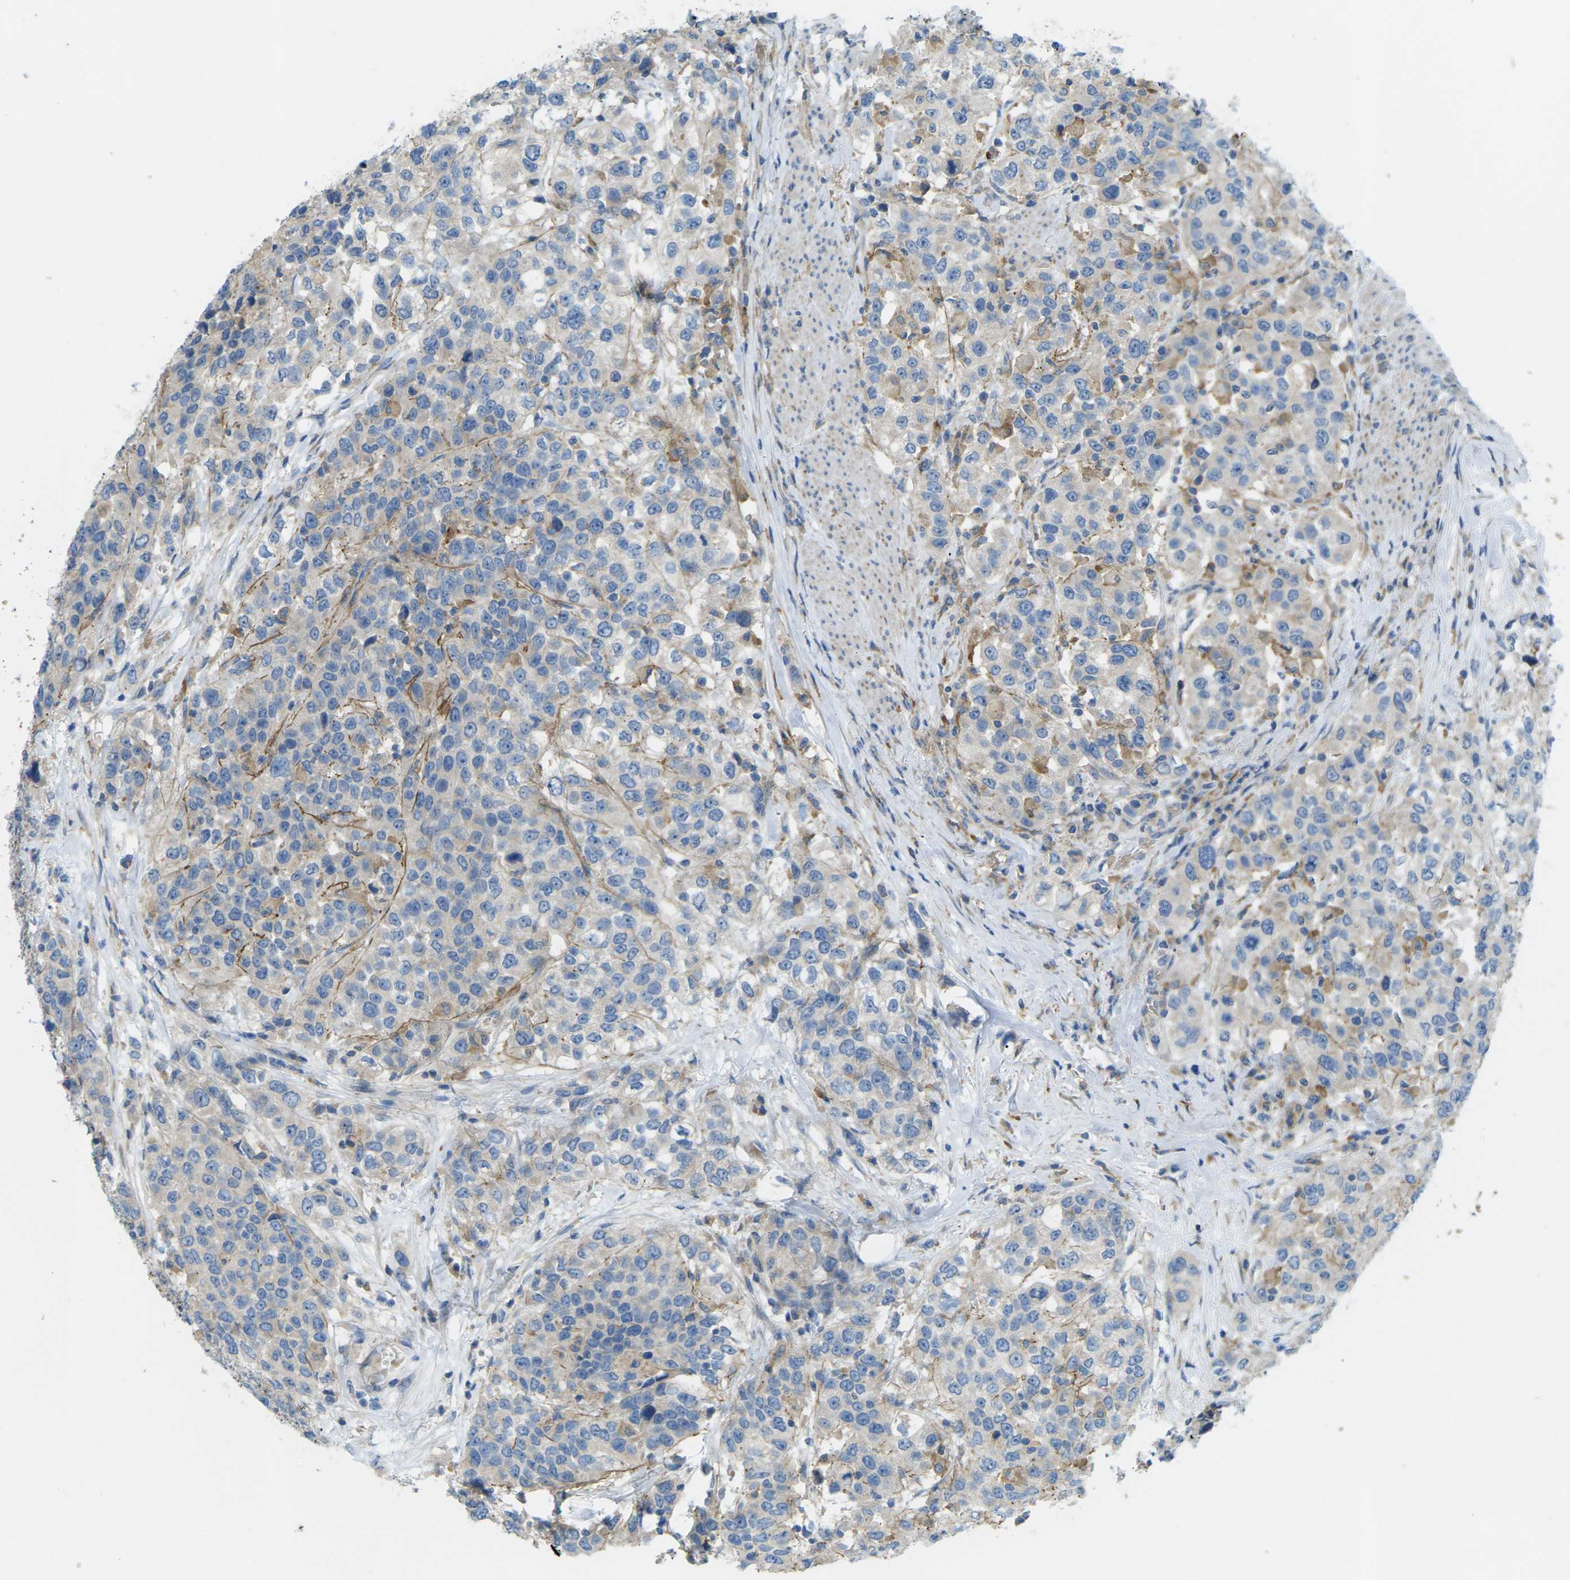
{"staining": {"intensity": "negative", "quantity": "none", "location": "none"}, "tissue": "urothelial cancer", "cell_type": "Tumor cells", "image_type": "cancer", "snomed": [{"axis": "morphology", "description": "Urothelial carcinoma, High grade"}, {"axis": "topography", "description": "Urinary bladder"}], "caption": "Tumor cells show no significant protein expression in high-grade urothelial carcinoma.", "gene": "MYLK4", "patient": {"sex": "female", "age": 80}}